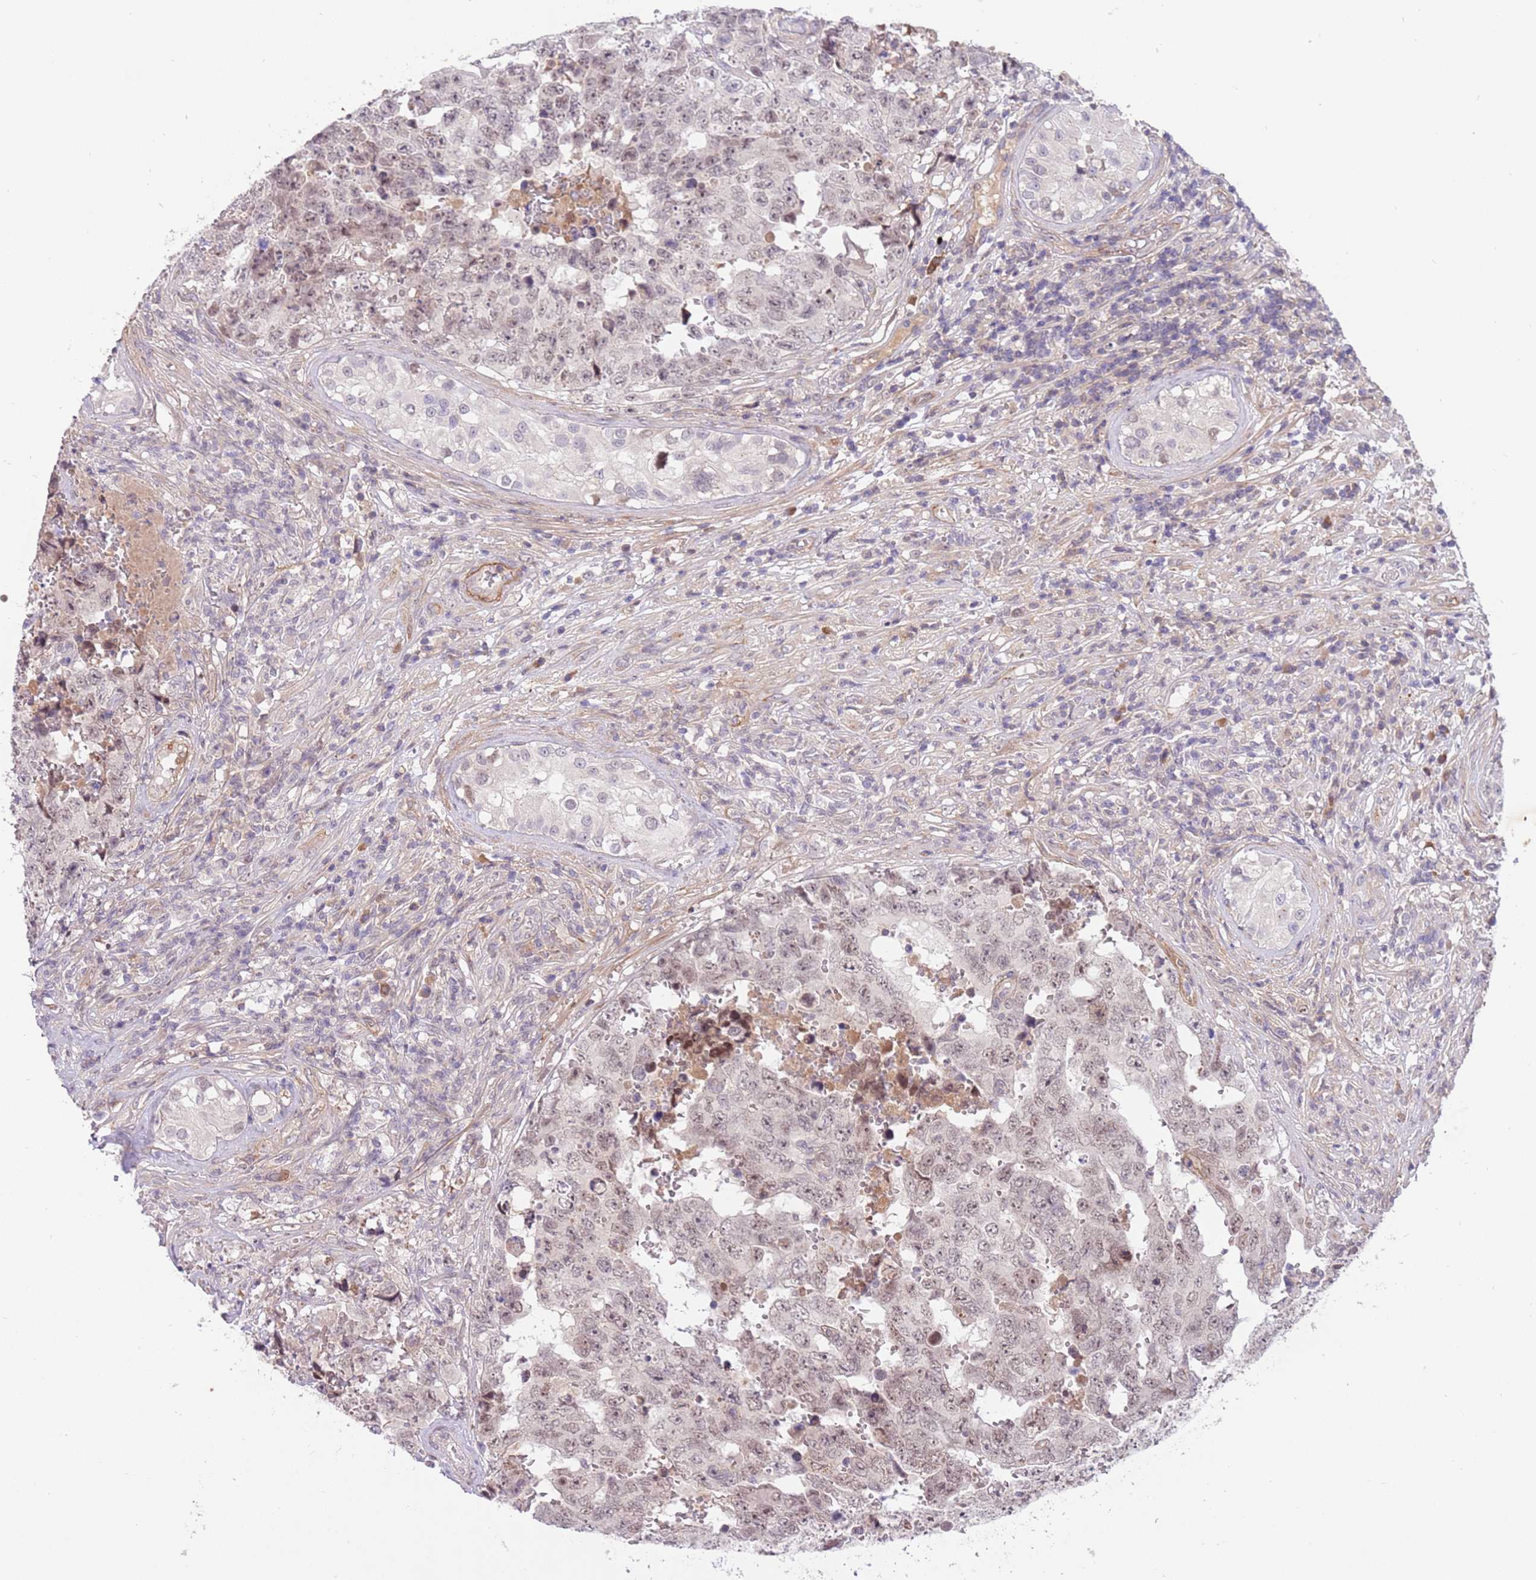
{"staining": {"intensity": "weak", "quantity": ">75%", "location": "nuclear"}, "tissue": "testis cancer", "cell_type": "Tumor cells", "image_type": "cancer", "snomed": [{"axis": "morphology", "description": "Normal tissue, NOS"}, {"axis": "morphology", "description": "Carcinoma, Embryonal, NOS"}, {"axis": "topography", "description": "Testis"}, {"axis": "topography", "description": "Epididymis"}], "caption": "Tumor cells display weak nuclear positivity in about >75% of cells in testis embryonal carcinoma.", "gene": "MAGEF1", "patient": {"sex": "male", "age": 25}}